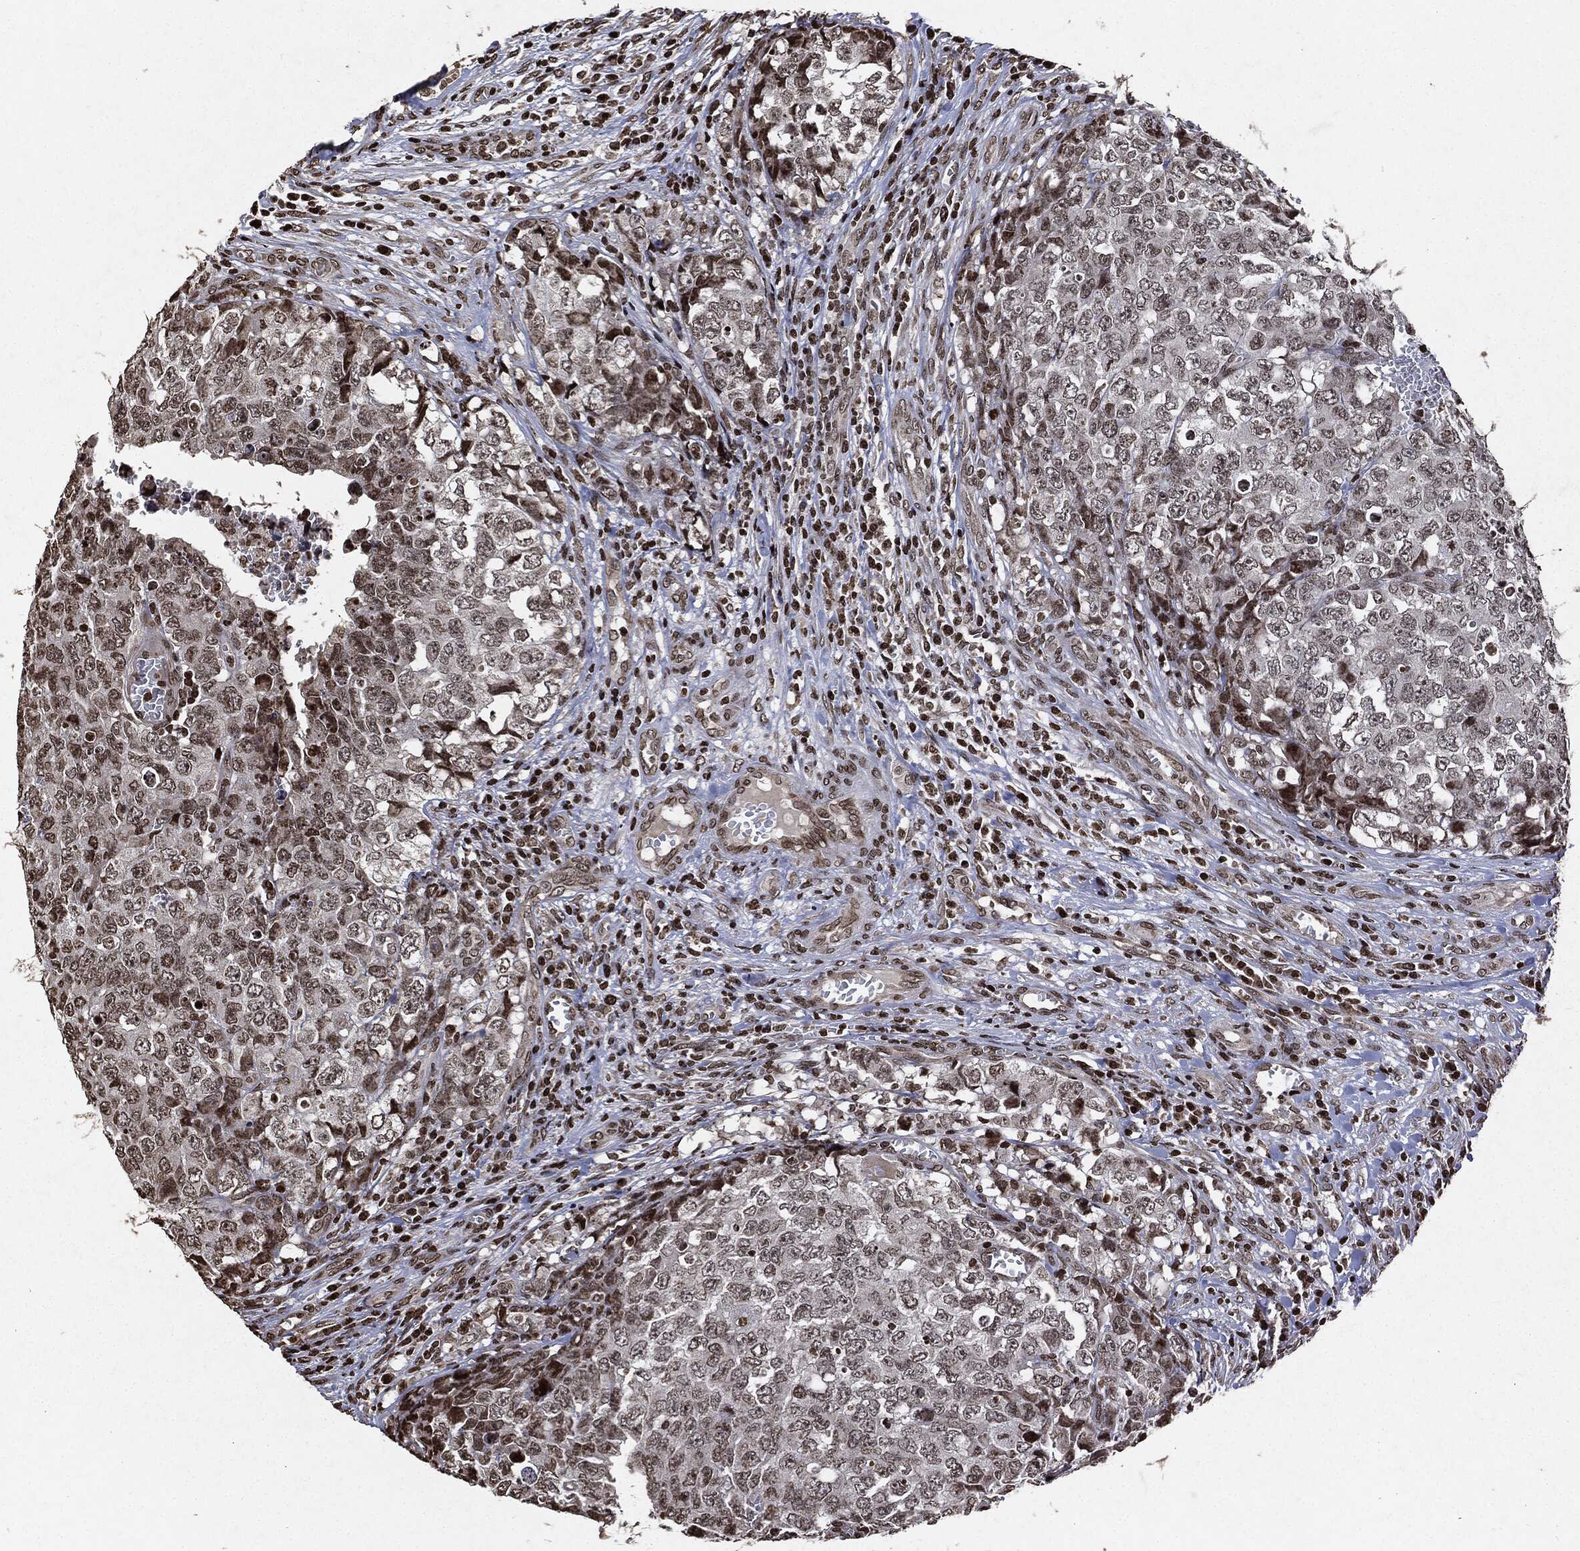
{"staining": {"intensity": "weak", "quantity": "<25%", "location": "nuclear"}, "tissue": "testis cancer", "cell_type": "Tumor cells", "image_type": "cancer", "snomed": [{"axis": "morphology", "description": "Carcinoma, Embryonal, NOS"}, {"axis": "topography", "description": "Testis"}], "caption": "IHC image of neoplastic tissue: human testis embryonal carcinoma stained with DAB reveals no significant protein positivity in tumor cells.", "gene": "JUN", "patient": {"sex": "male", "age": 23}}